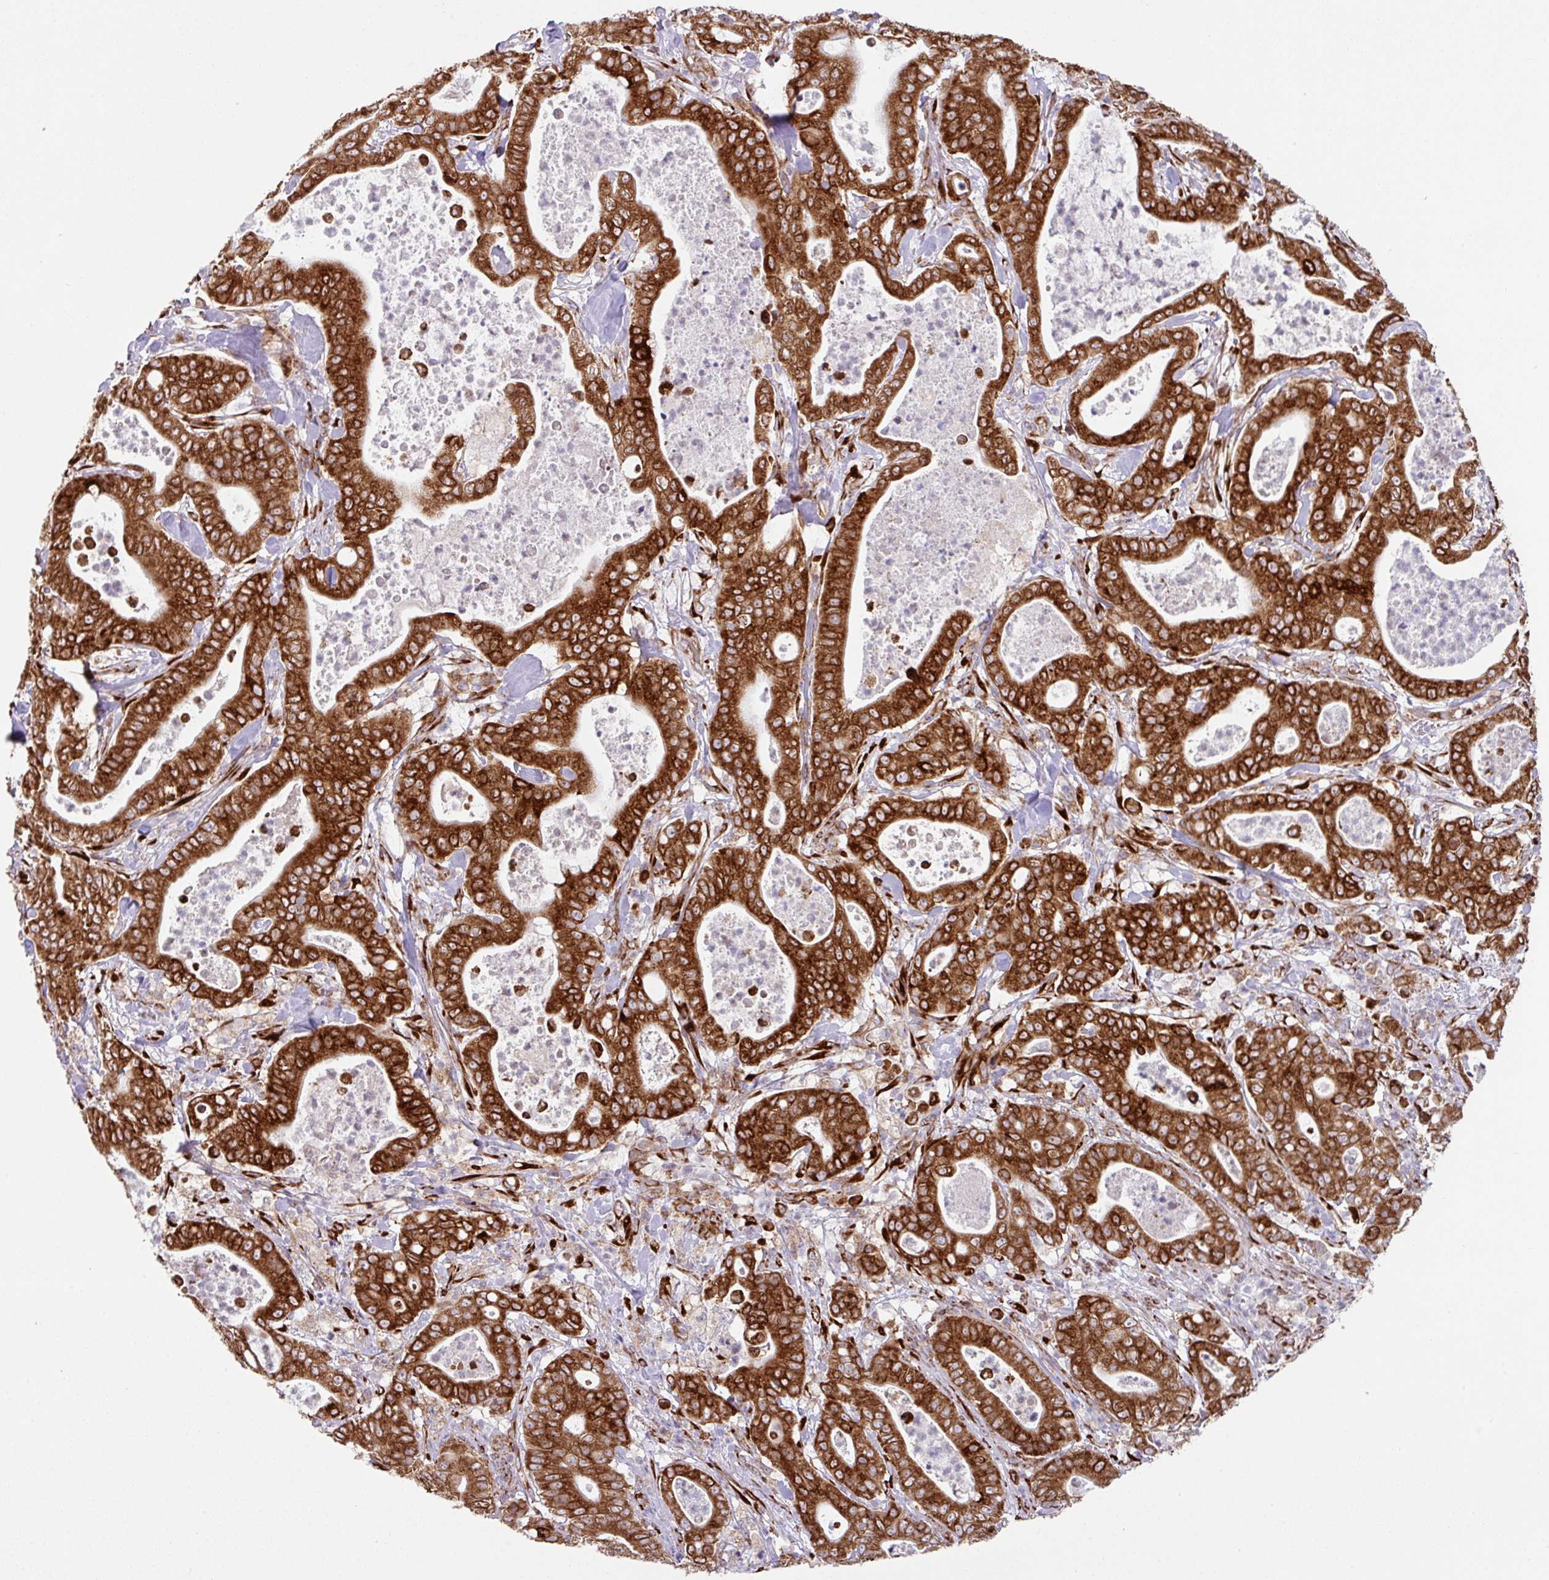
{"staining": {"intensity": "strong", "quantity": ">75%", "location": "cytoplasmic/membranous"}, "tissue": "pancreatic cancer", "cell_type": "Tumor cells", "image_type": "cancer", "snomed": [{"axis": "morphology", "description": "Adenocarcinoma, NOS"}, {"axis": "topography", "description": "Pancreas"}], "caption": "A high-resolution image shows immunohistochemistry (IHC) staining of pancreatic cancer, which reveals strong cytoplasmic/membranous expression in approximately >75% of tumor cells.", "gene": "SLC39A7", "patient": {"sex": "male", "age": 71}}